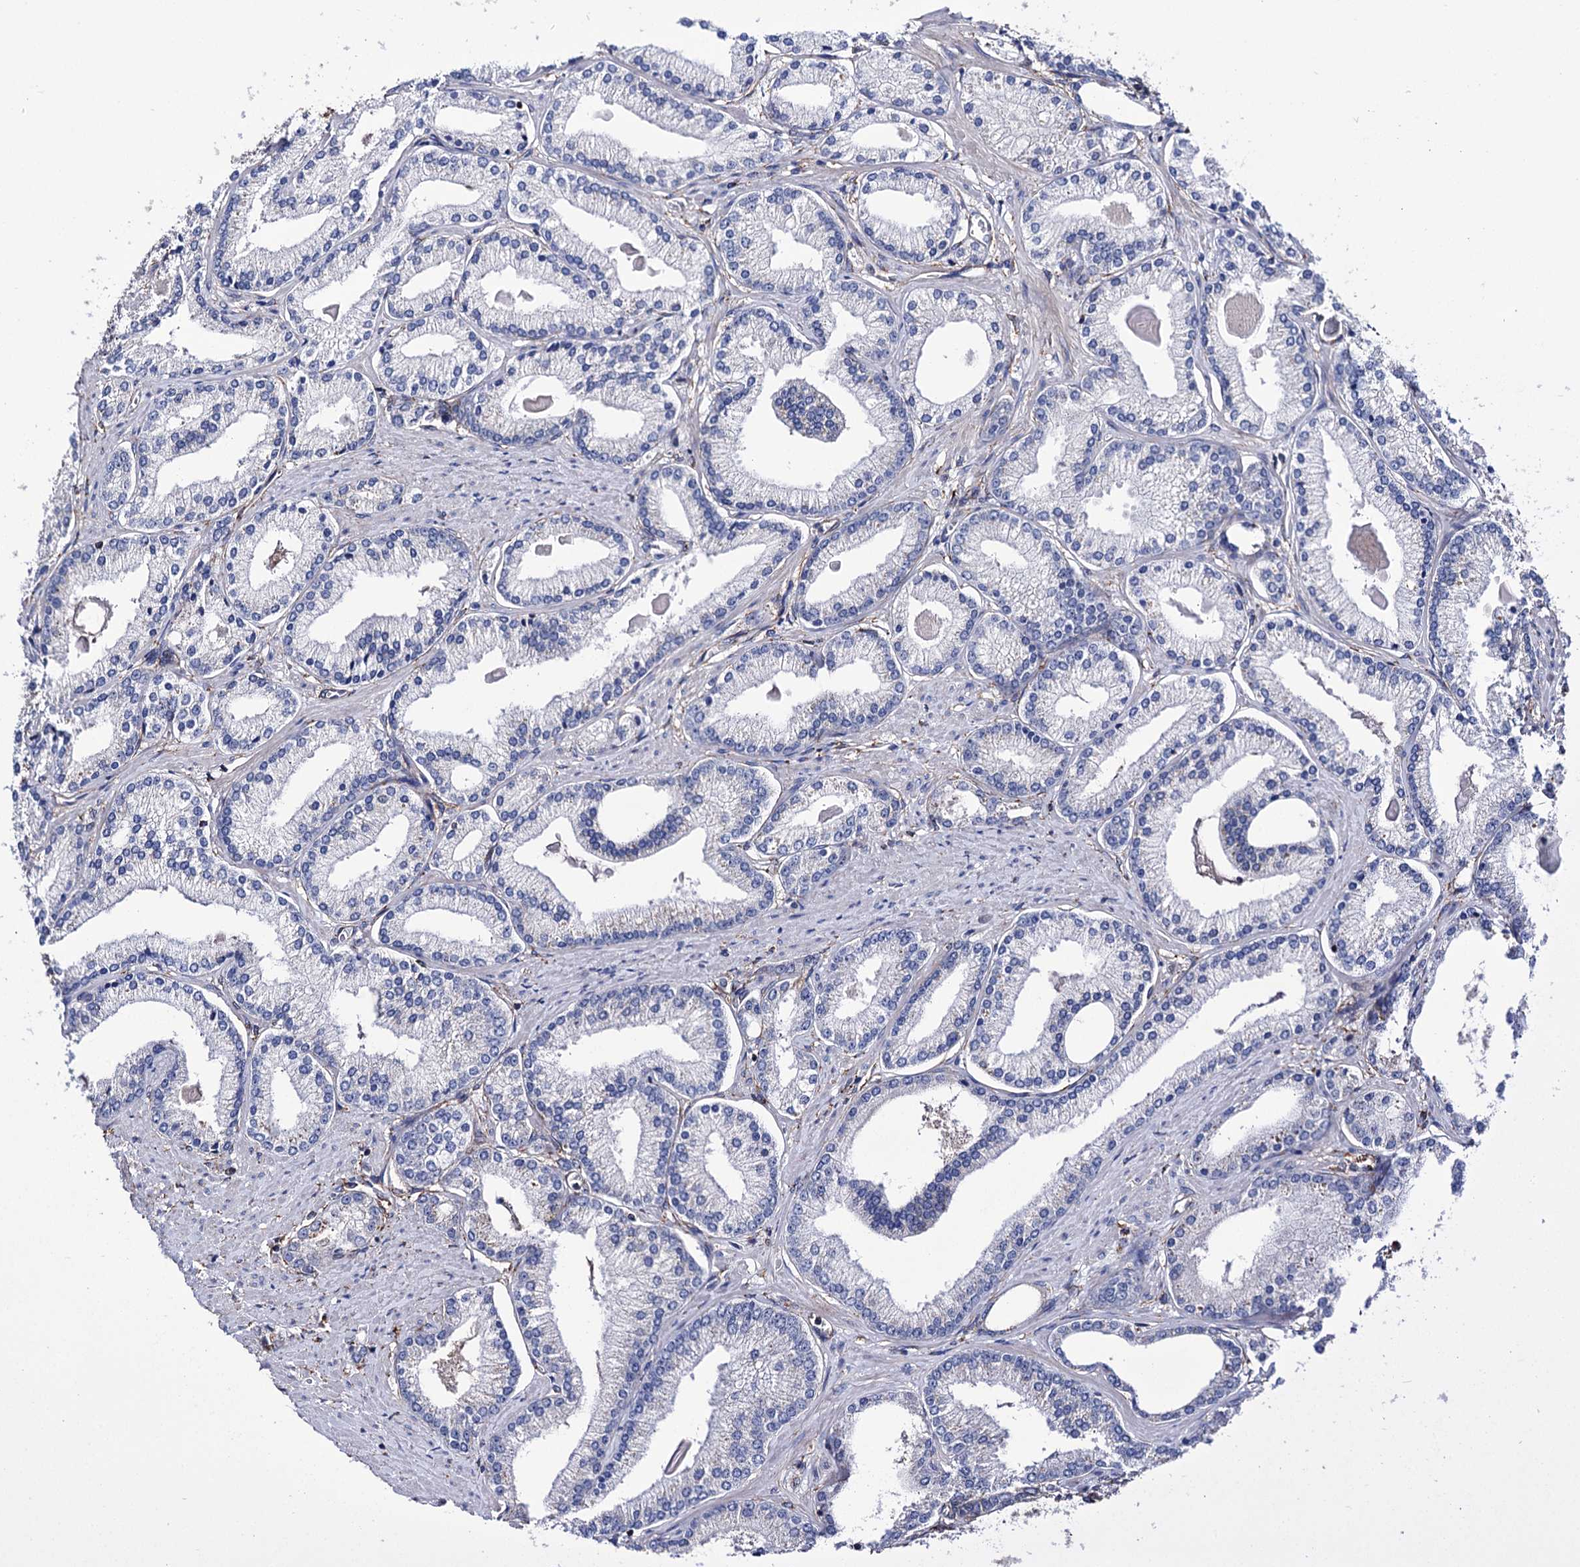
{"staining": {"intensity": "moderate", "quantity": "<25%", "location": "cytoplasmic/membranous"}, "tissue": "prostate cancer", "cell_type": "Tumor cells", "image_type": "cancer", "snomed": [{"axis": "morphology", "description": "Adenocarcinoma, High grade"}, {"axis": "topography", "description": "Prostate"}], "caption": "DAB (3,3'-diaminobenzidine) immunohistochemical staining of prostate cancer (high-grade adenocarcinoma) reveals moderate cytoplasmic/membranous protein expression in approximately <25% of tumor cells.", "gene": "DEF6", "patient": {"sex": "male", "age": 66}}